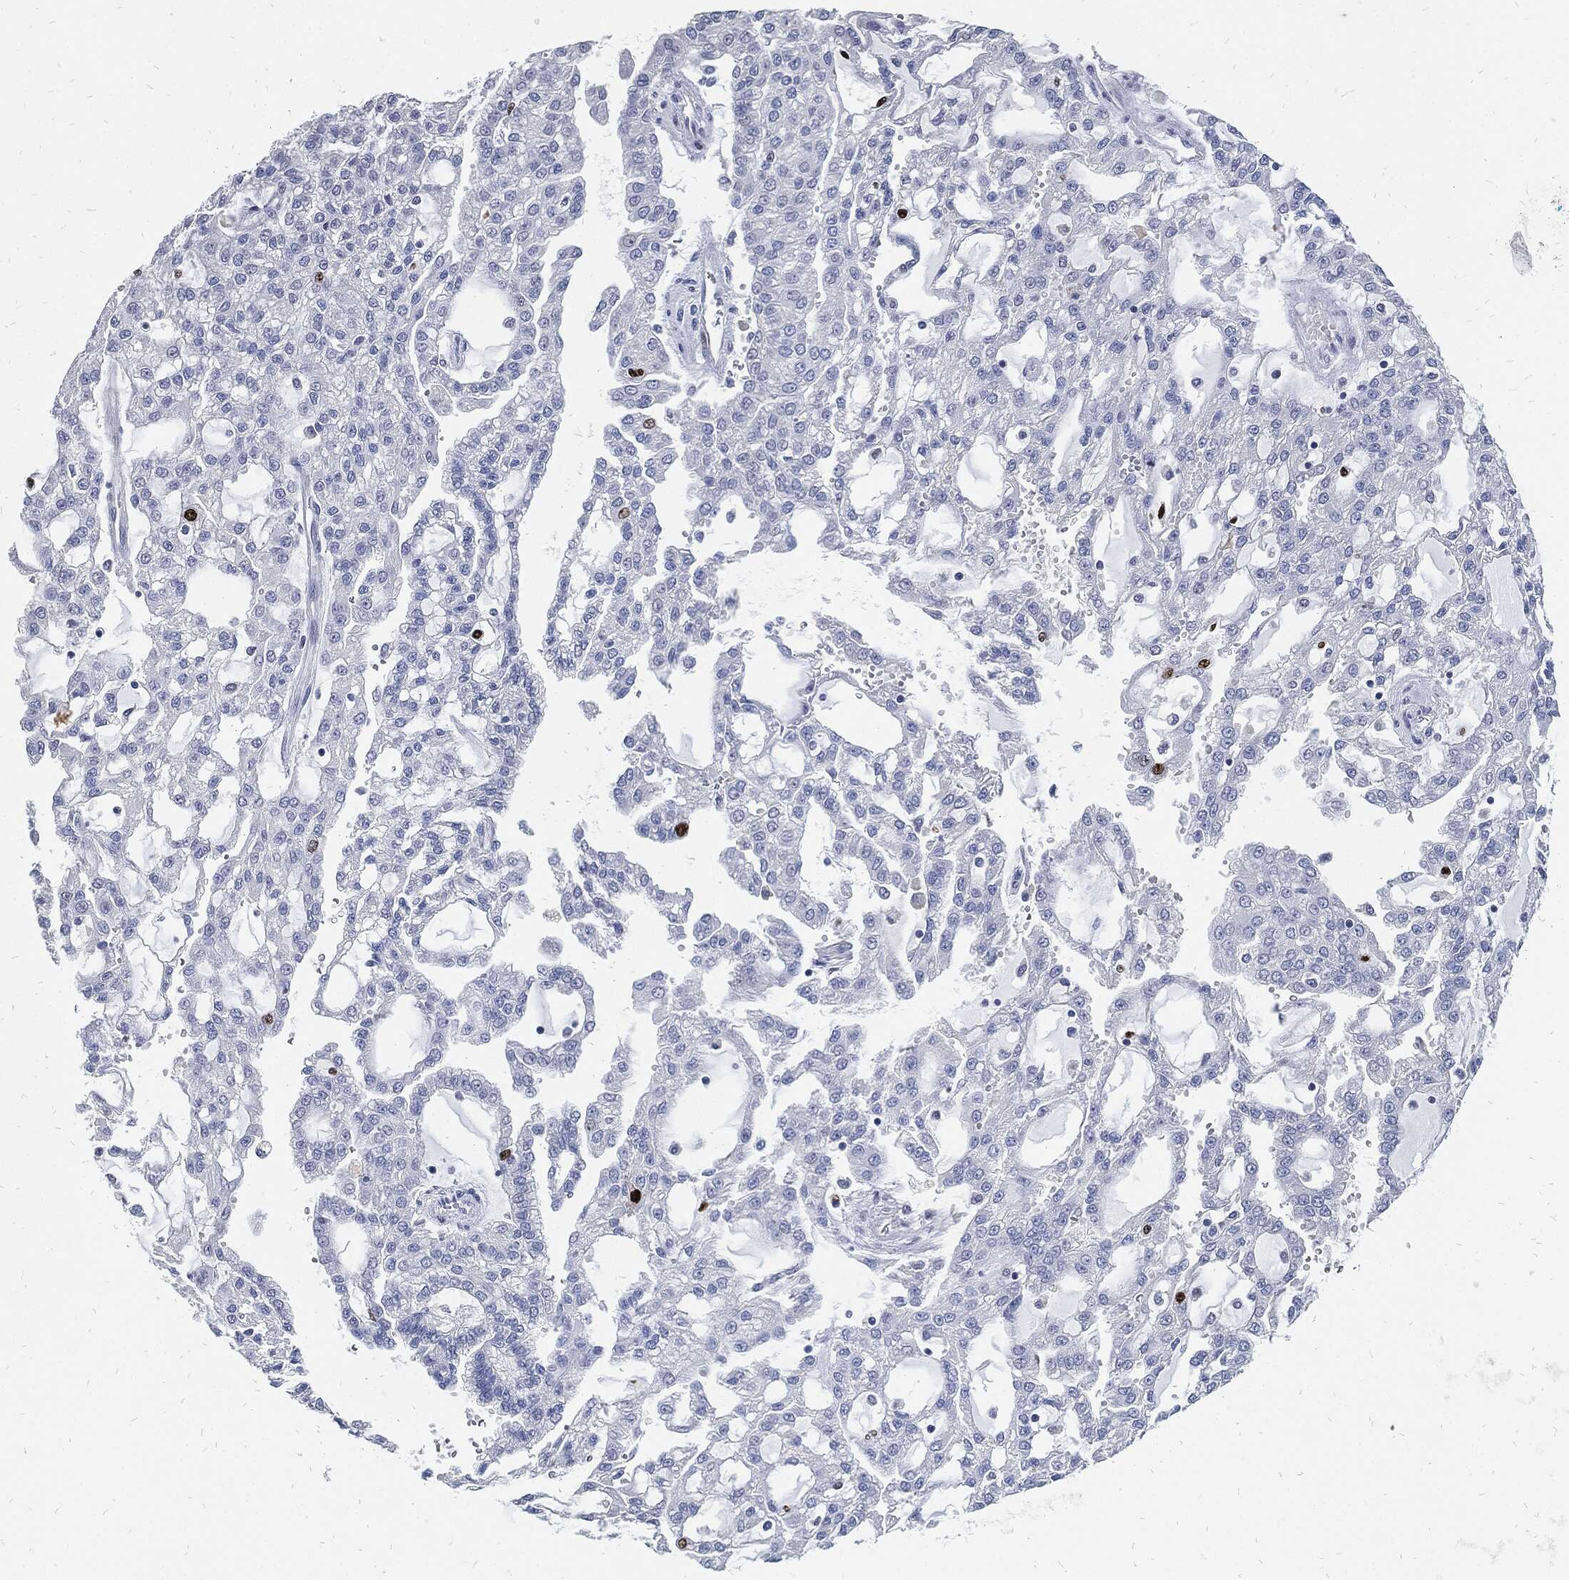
{"staining": {"intensity": "strong", "quantity": "<25%", "location": "nuclear"}, "tissue": "renal cancer", "cell_type": "Tumor cells", "image_type": "cancer", "snomed": [{"axis": "morphology", "description": "Adenocarcinoma, NOS"}, {"axis": "topography", "description": "Kidney"}], "caption": "Human adenocarcinoma (renal) stained for a protein (brown) exhibits strong nuclear positive positivity in approximately <25% of tumor cells.", "gene": "MKI67", "patient": {"sex": "male", "age": 63}}